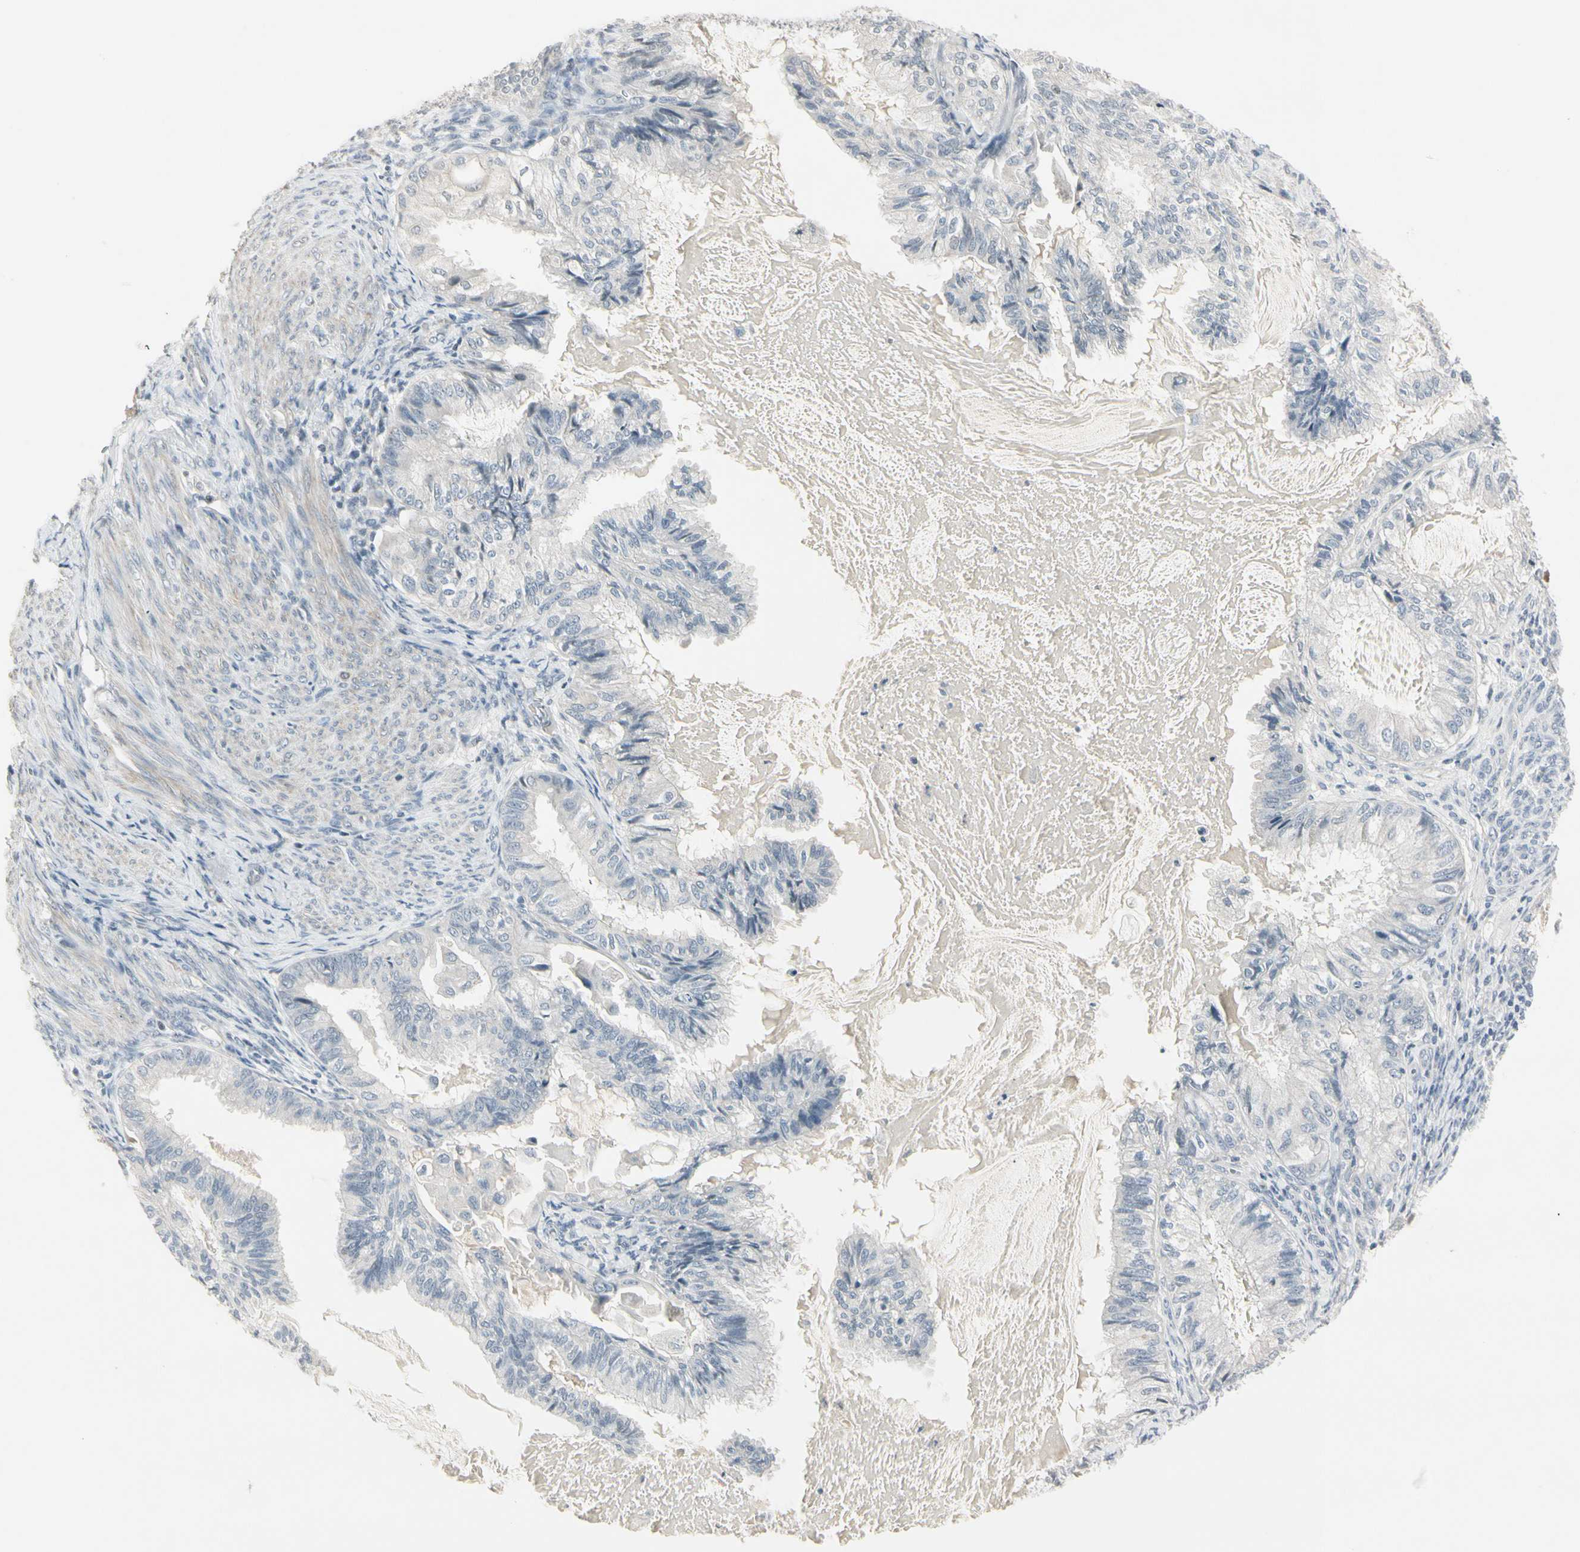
{"staining": {"intensity": "negative", "quantity": "none", "location": "none"}, "tissue": "cervical cancer", "cell_type": "Tumor cells", "image_type": "cancer", "snomed": [{"axis": "morphology", "description": "Normal tissue, NOS"}, {"axis": "morphology", "description": "Adenocarcinoma, NOS"}, {"axis": "topography", "description": "Cervix"}, {"axis": "topography", "description": "Endometrium"}], "caption": "Cervical cancer was stained to show a protein in brown. There is no significant positivity in tumor cells.", "gene": "DMPK", "patient": {"sex": "female", "age": 86}}